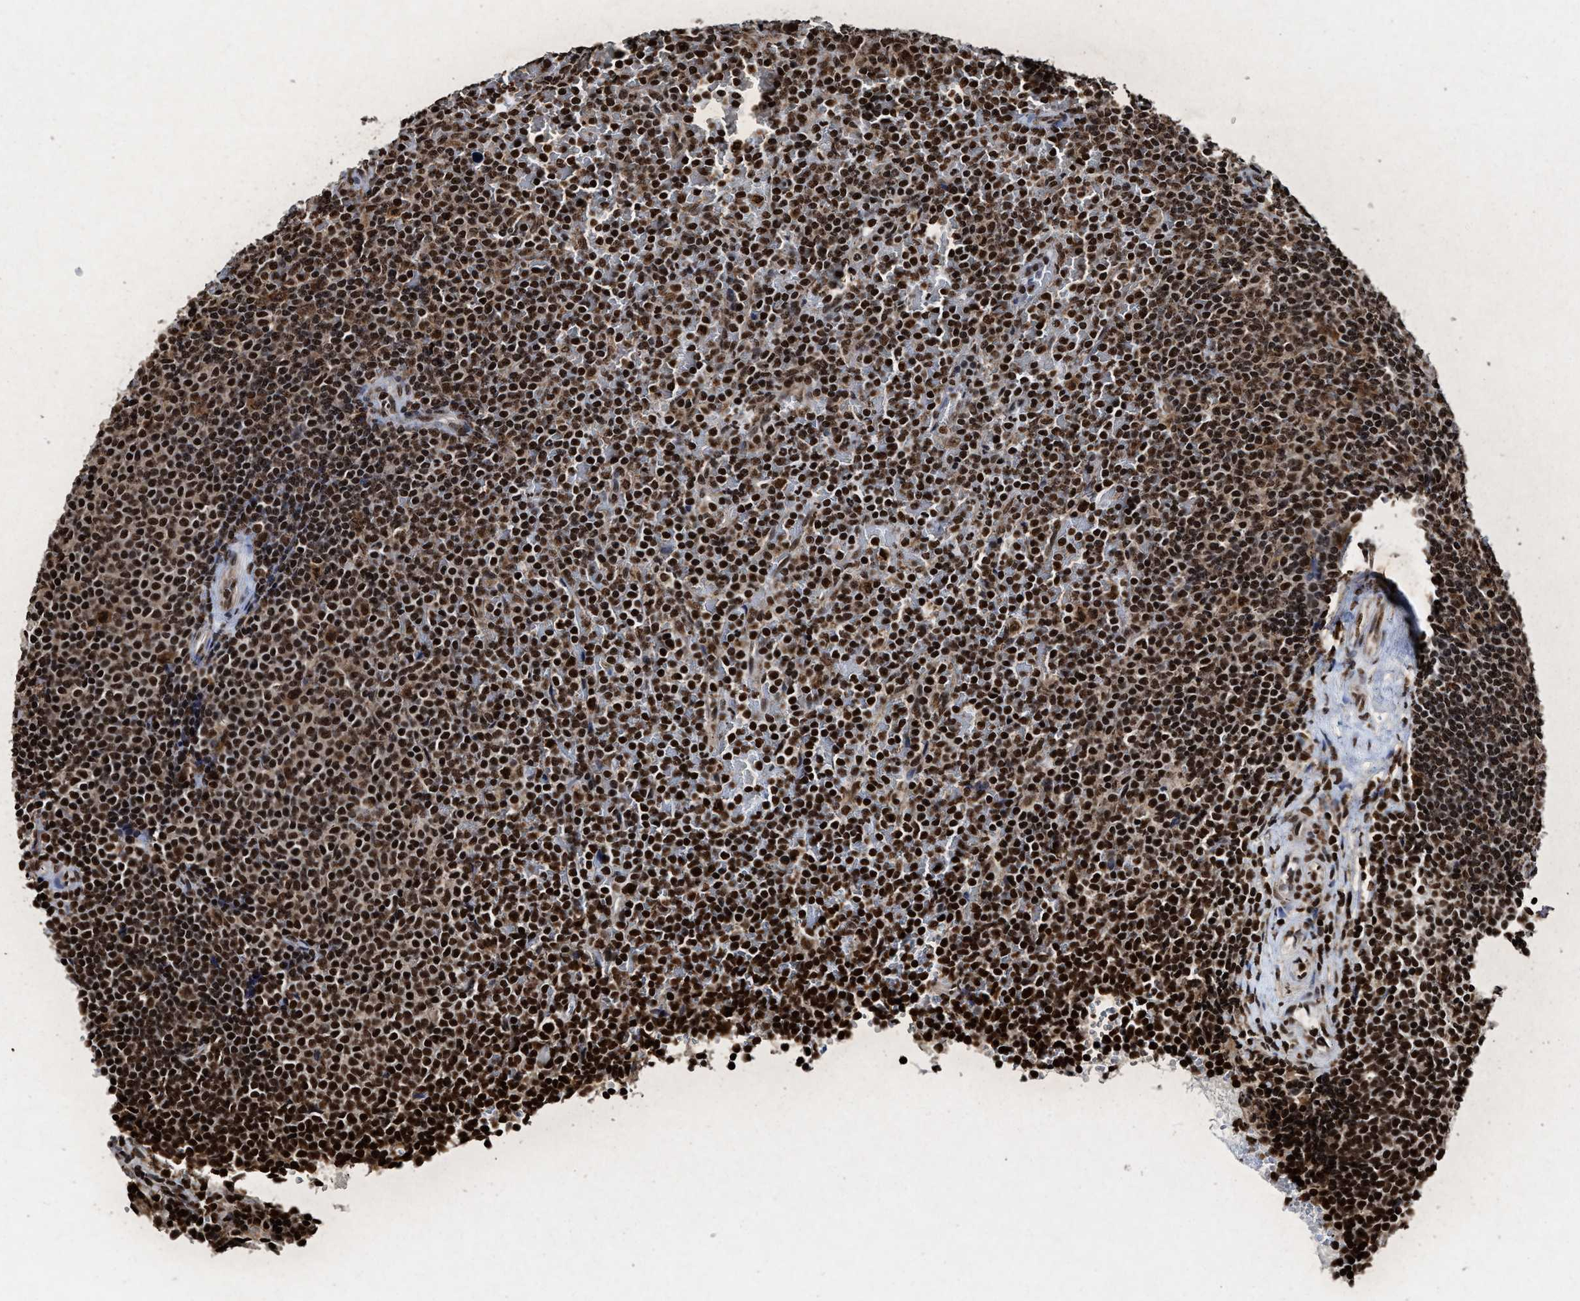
{"staining": {"intensity": "strong", "quantity": ">75%", "location": "cytoplasmic/membranous,nuclear"}, "tissue": "lymphoma", "cell_type": "Tumor cells", "image_type": "cancer", "snomed": [{"axis": "morphology", "description": "Malignant lymphoma, non-Hodgkin's type, Low grade"}, {"axis": "topography", "description": "Spleen"}], "caption": "Immunohistochemistry (IHC) of human lymphoma exhibits high levels of strong cytoplasmic/membranous and nuclear expression in approximately >75% of tumor cells.", "gene": "ALYREF", "patient": {"sex": "female", "age": 77}}